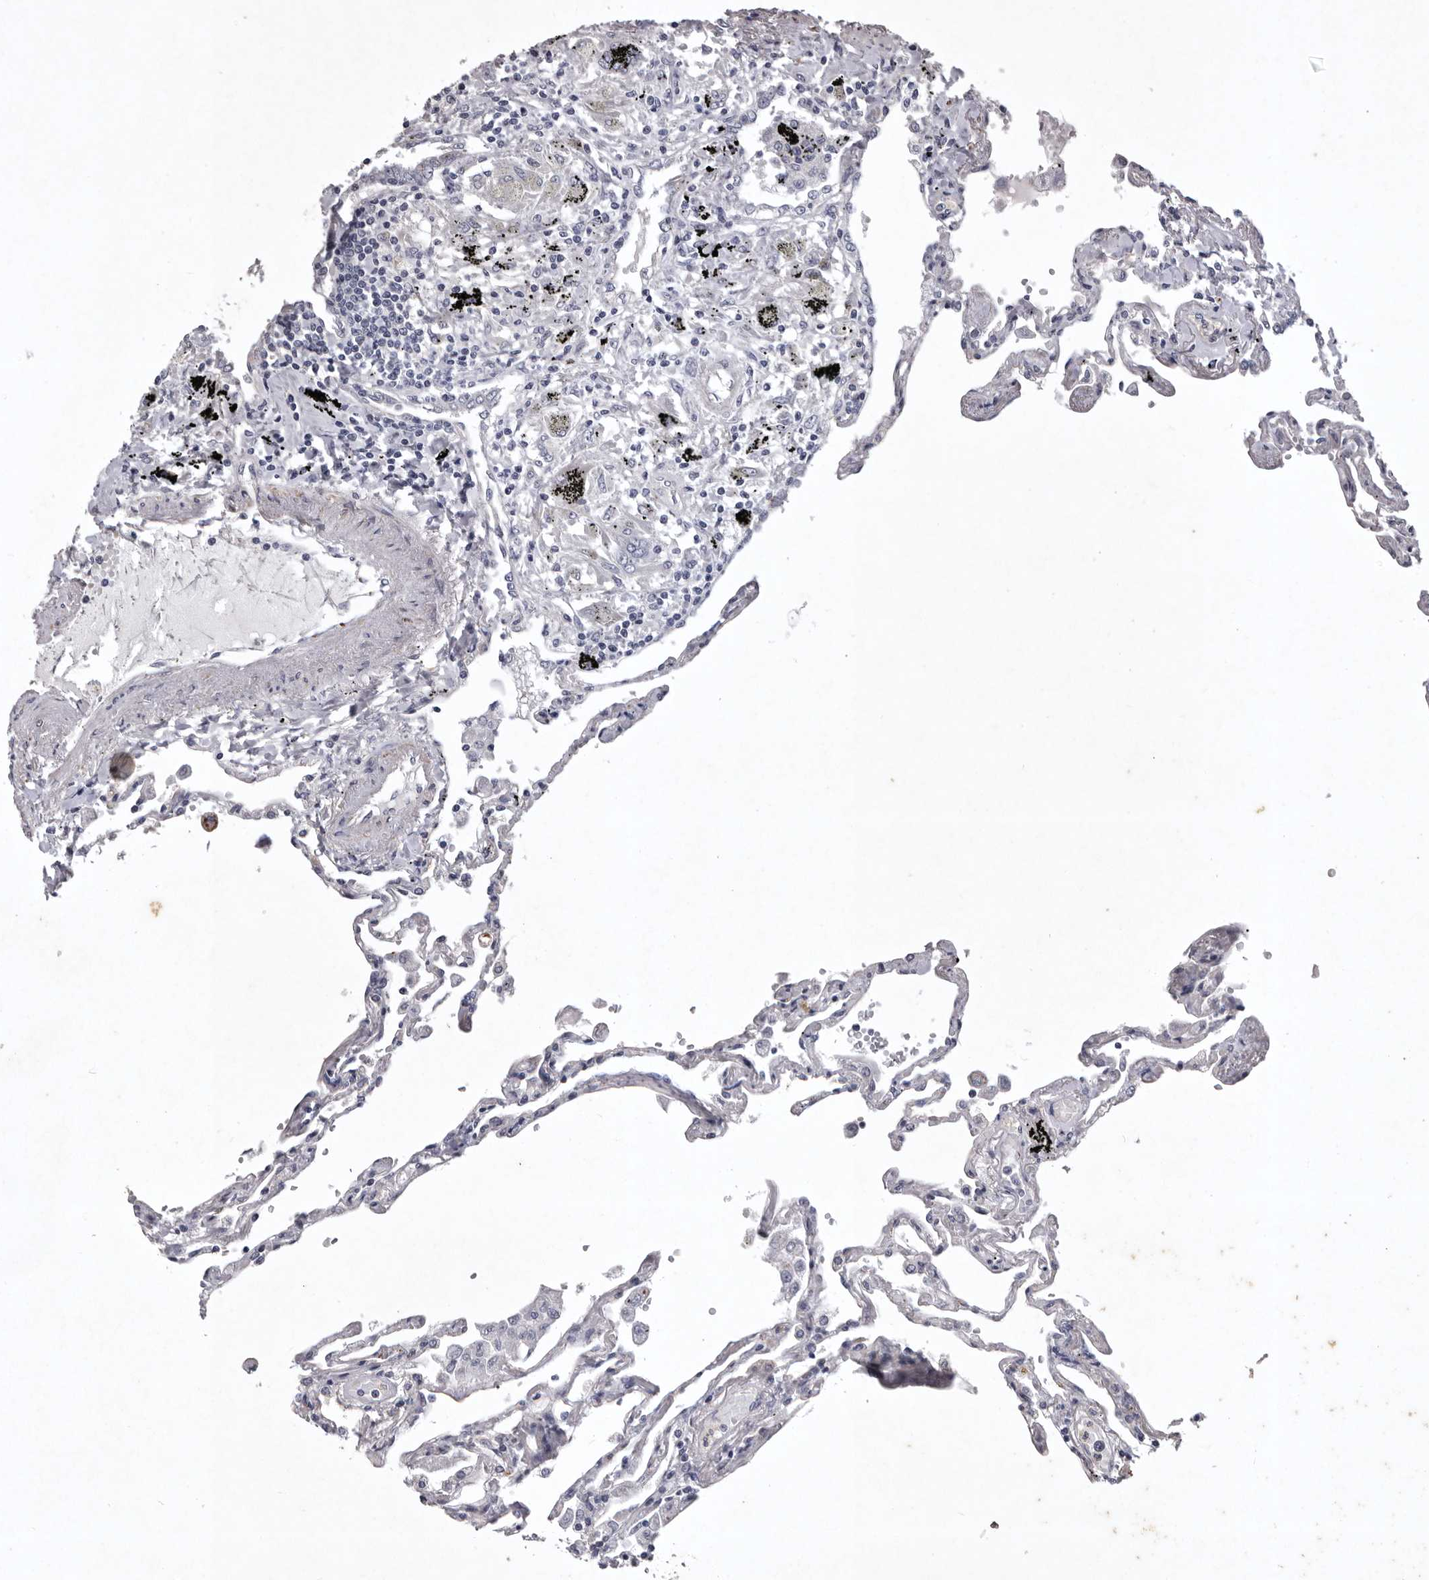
{"staining": {"intensity": "negative", "quantity": "none", "location": "none"}, "tissue": "lung", "cell_type": "Alveolar cells", "image_type": "normal", "snomed": [{"axis": "morphology", "description": "Normal tissue, NOS"}, {"axis": "topography", "description": "Lung"}], "caption": "Immunohistochemistry (IHC) photomicrograph of unremarkable lung: lung stained with DAB exhibits no significant protein staining in alveolar cells.", "gene": "NKAIN4", "patient": {"sex": "female", "age": 67}}